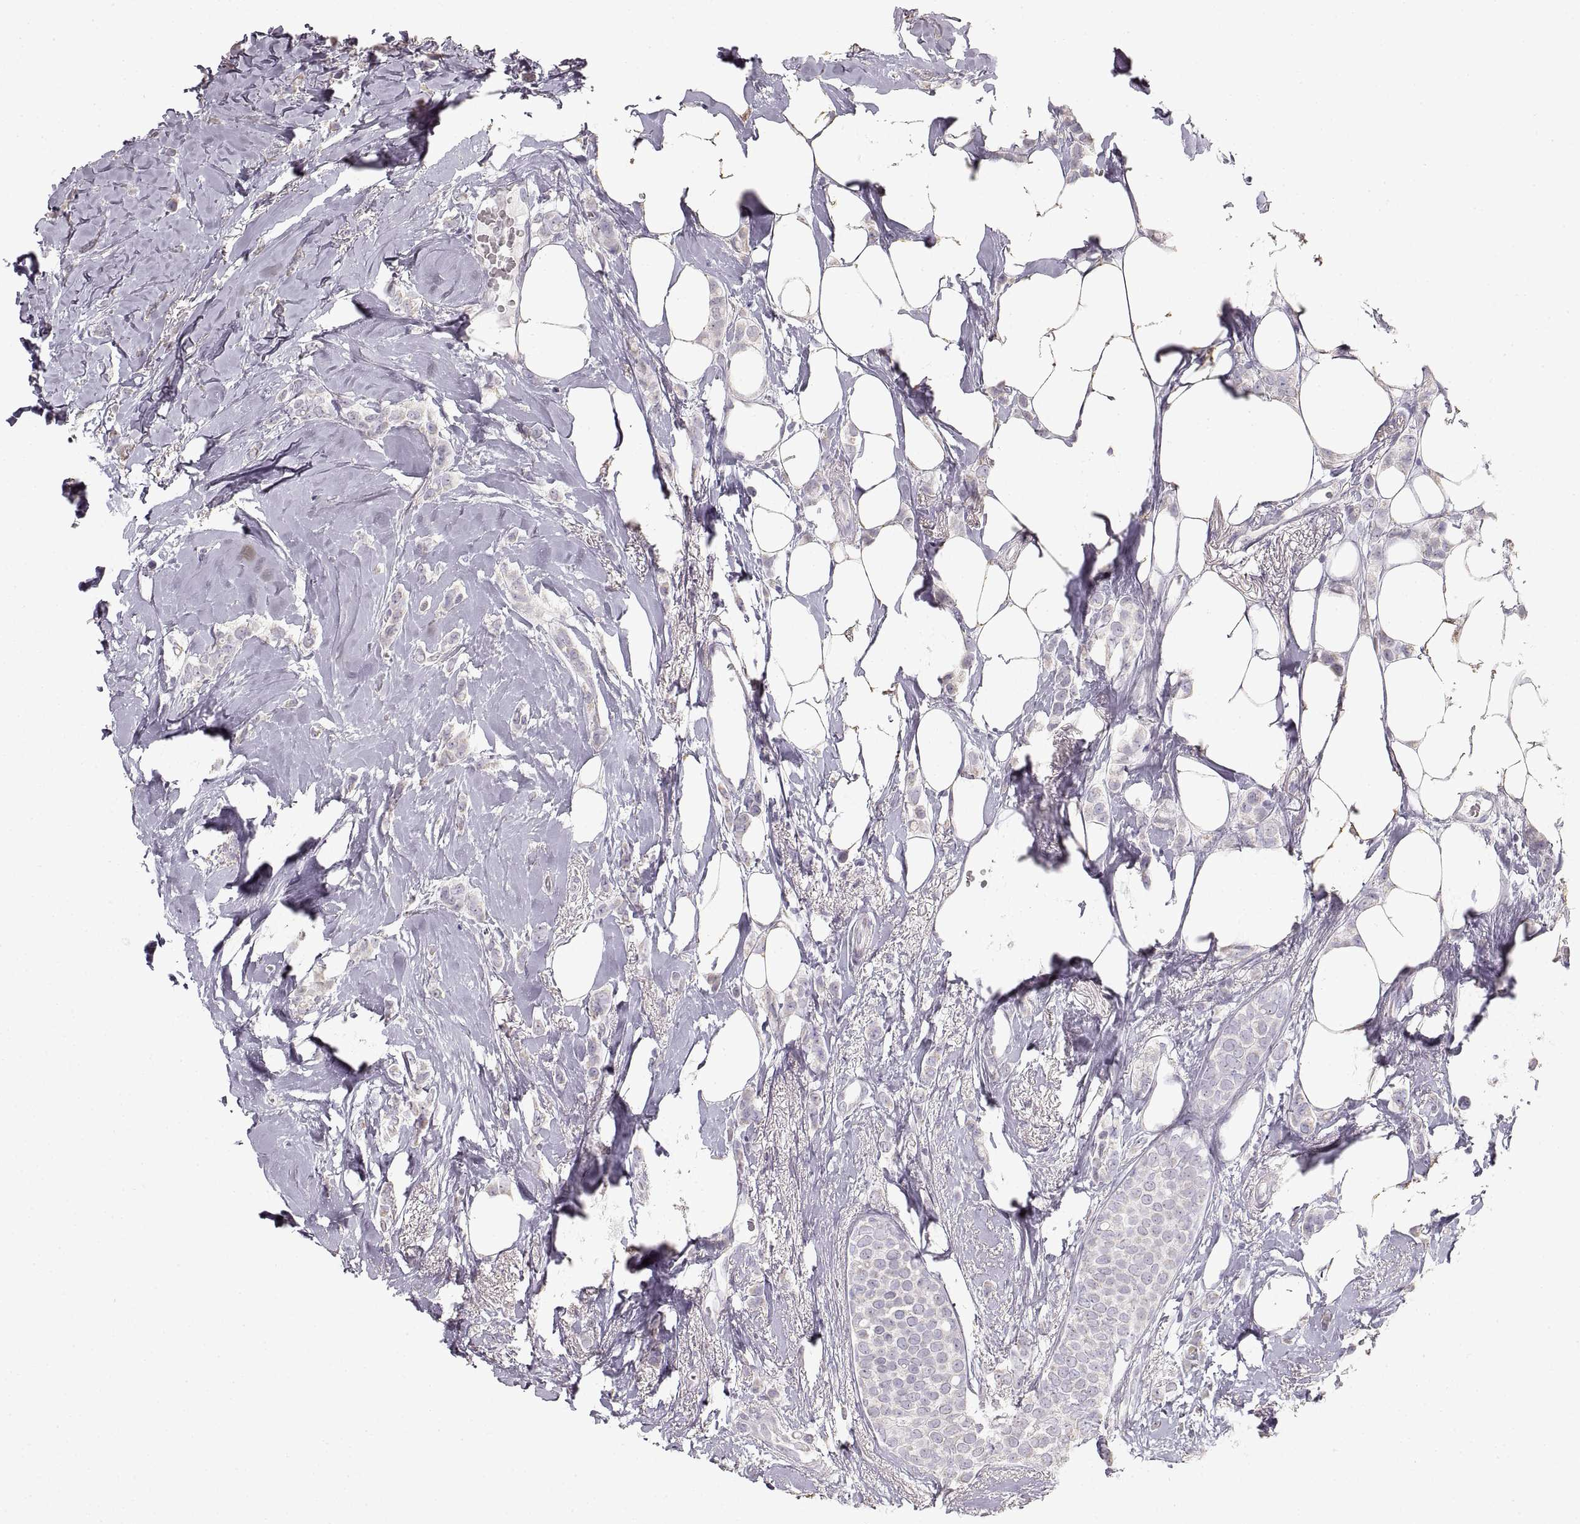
{"staining": {"intensity": "negative", "quantity": "none", "location": "none"}, "tissue": "breast cancer", "cell_type": "Tumor cells", "image_type": "cancer", "snomed": [{"axis": "morphology", "description": "Lobular carcinoma"}, {"axis": "topography", "description": "Breast"}], "caption": "Image shows no protein staining in tumor cells of breast cancer (lobular carcinoma) tissue. The staining was performed using DAB (3,3'-diaminobenzidine) to visualize the protein expression in brown, while the nuclei were stained in blue with hematoxylin (Magnification: 20x).", "gene": "ZP3", "patient": {"sex": "female", "age": 66}}